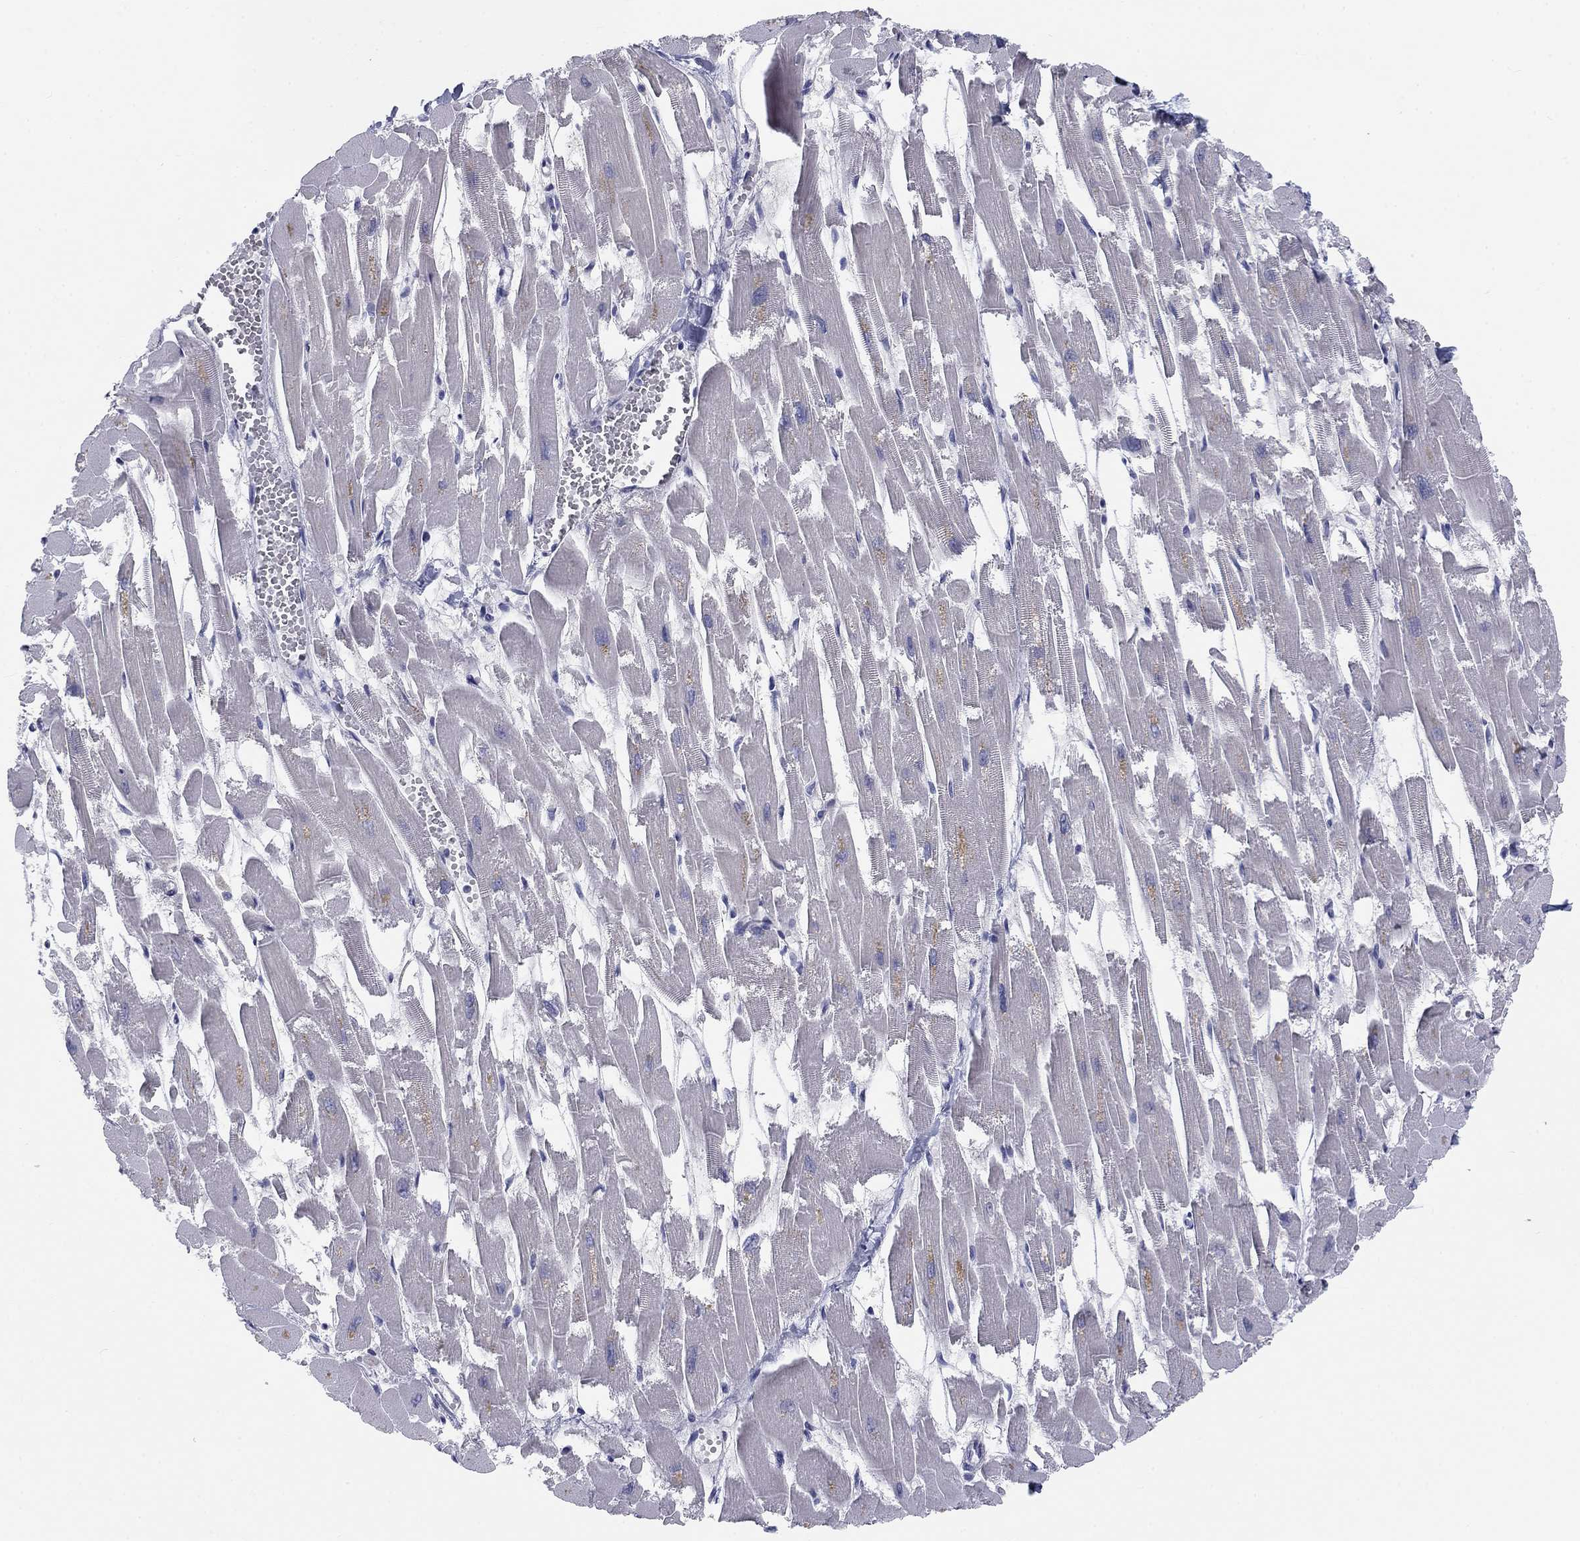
{"staining": {"intensity": "negative", "quantity": "none", "location": "none"}, "tissue": "heart muscle", "cell_type": "Cardiomyocytes", "image_type": "normal", "snomed": [{"axis": "morphology", "description": "Normal tissue, NOS"}, {"axis": "topography", "description": "Heart"}], "caption": "Immunohistochemistry (IHC) of unremarkable human heart muscle exhibits no staining in cardiomyocytes.", "gene": "CALB1", "patient": {"sex": "female", "age": 52}}